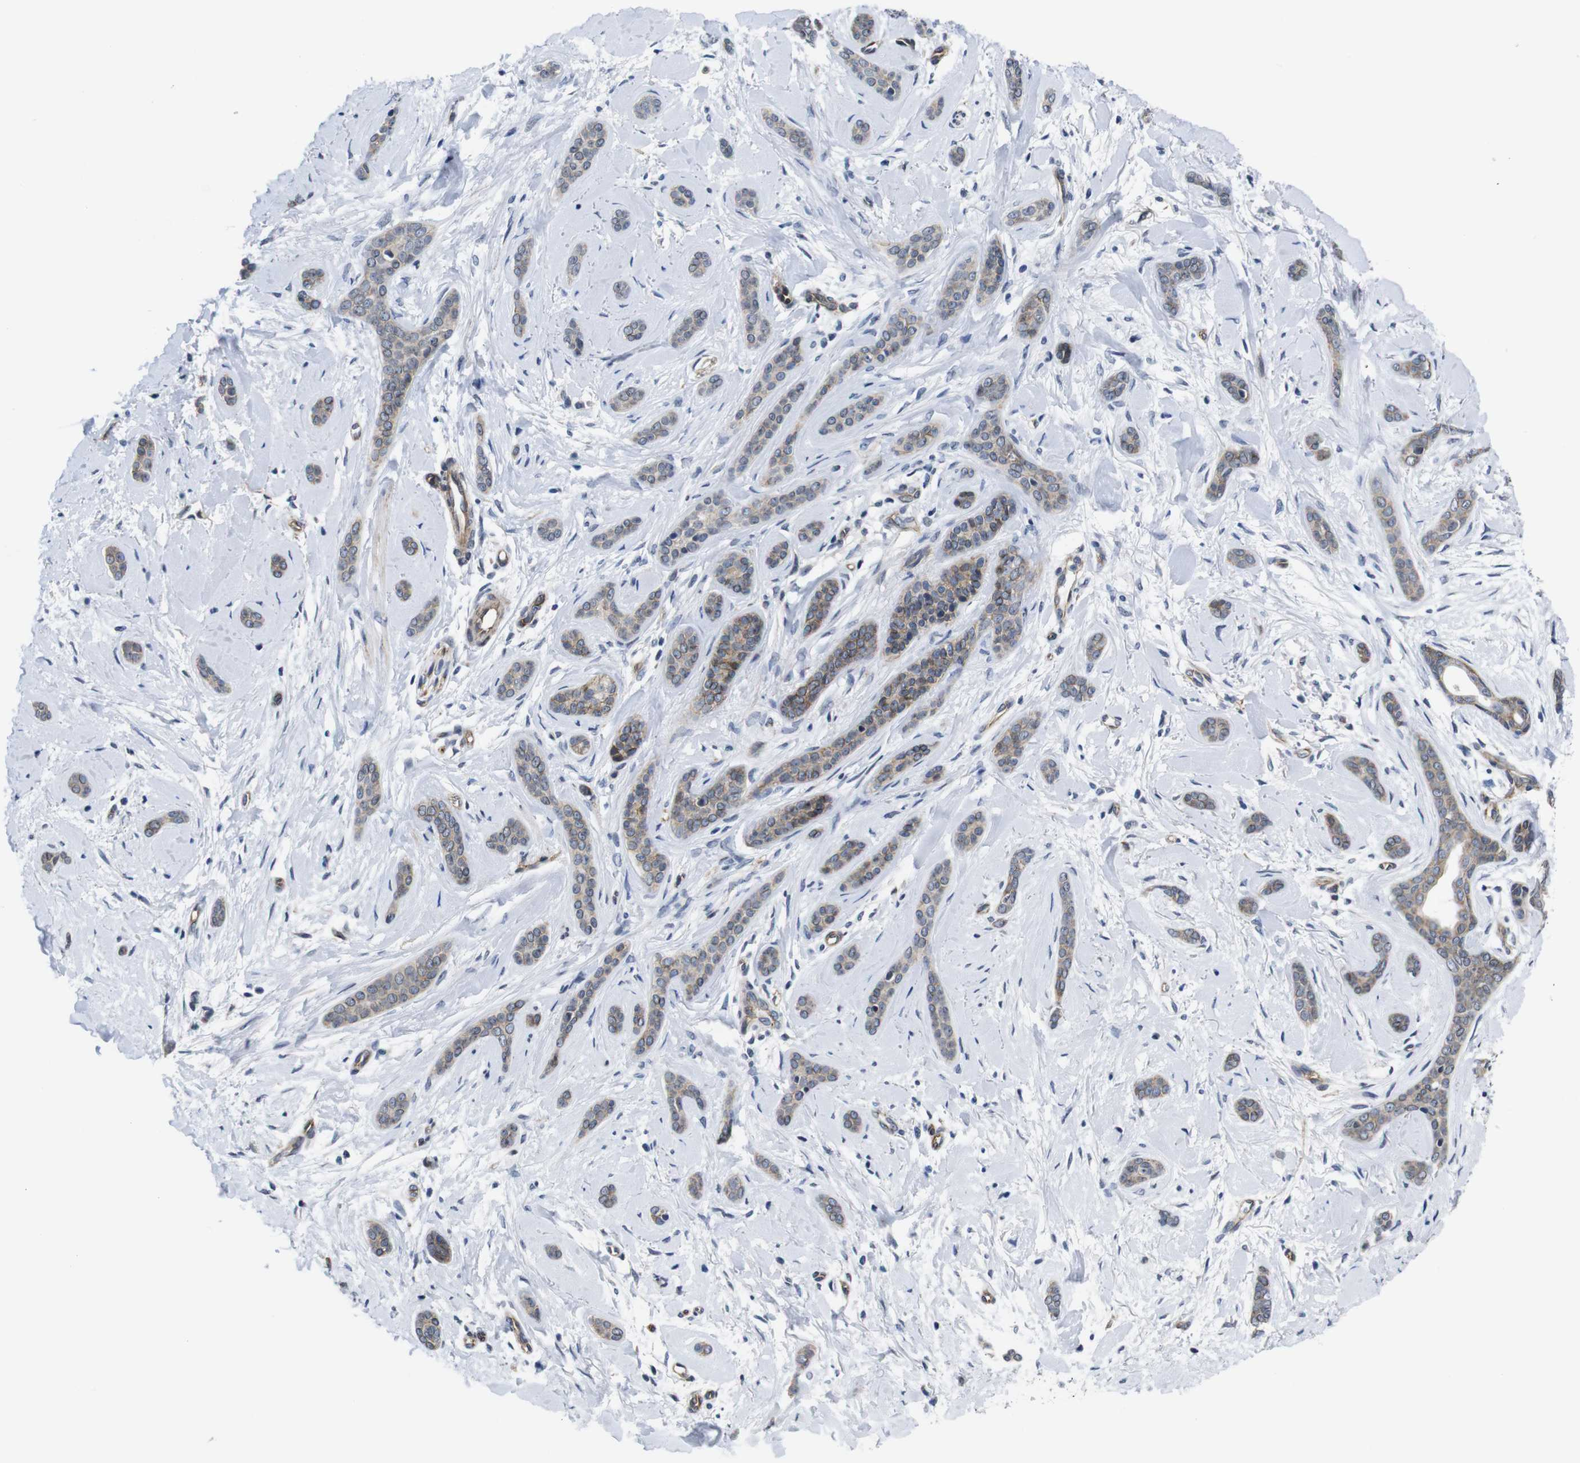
{"staining": {"intensity": "weak", "quantity": ">75%", "location": "cytoplasmic/membranous"}, "tissue": "skin cancer", "cell_type": "Tumor cells", "image_type": "cancer", "snomed": [{"axis": "morphology", "description": "Basal cell carcinoma"}, {"axis": "morphology", "description": "Adnexal tumor, benign"}, {"axis": "topography", "description": "Skin"}], "caption": "Skin cancer (basal cell carcinoma) tissue shows weak cytoplasmic/membranous positivity in about >75% of tumor cells (Brightfield microscopy of DAB IHC at high magnification).", "gene": "SOCS3", "patient": {"sex": "female", "age": 42}}